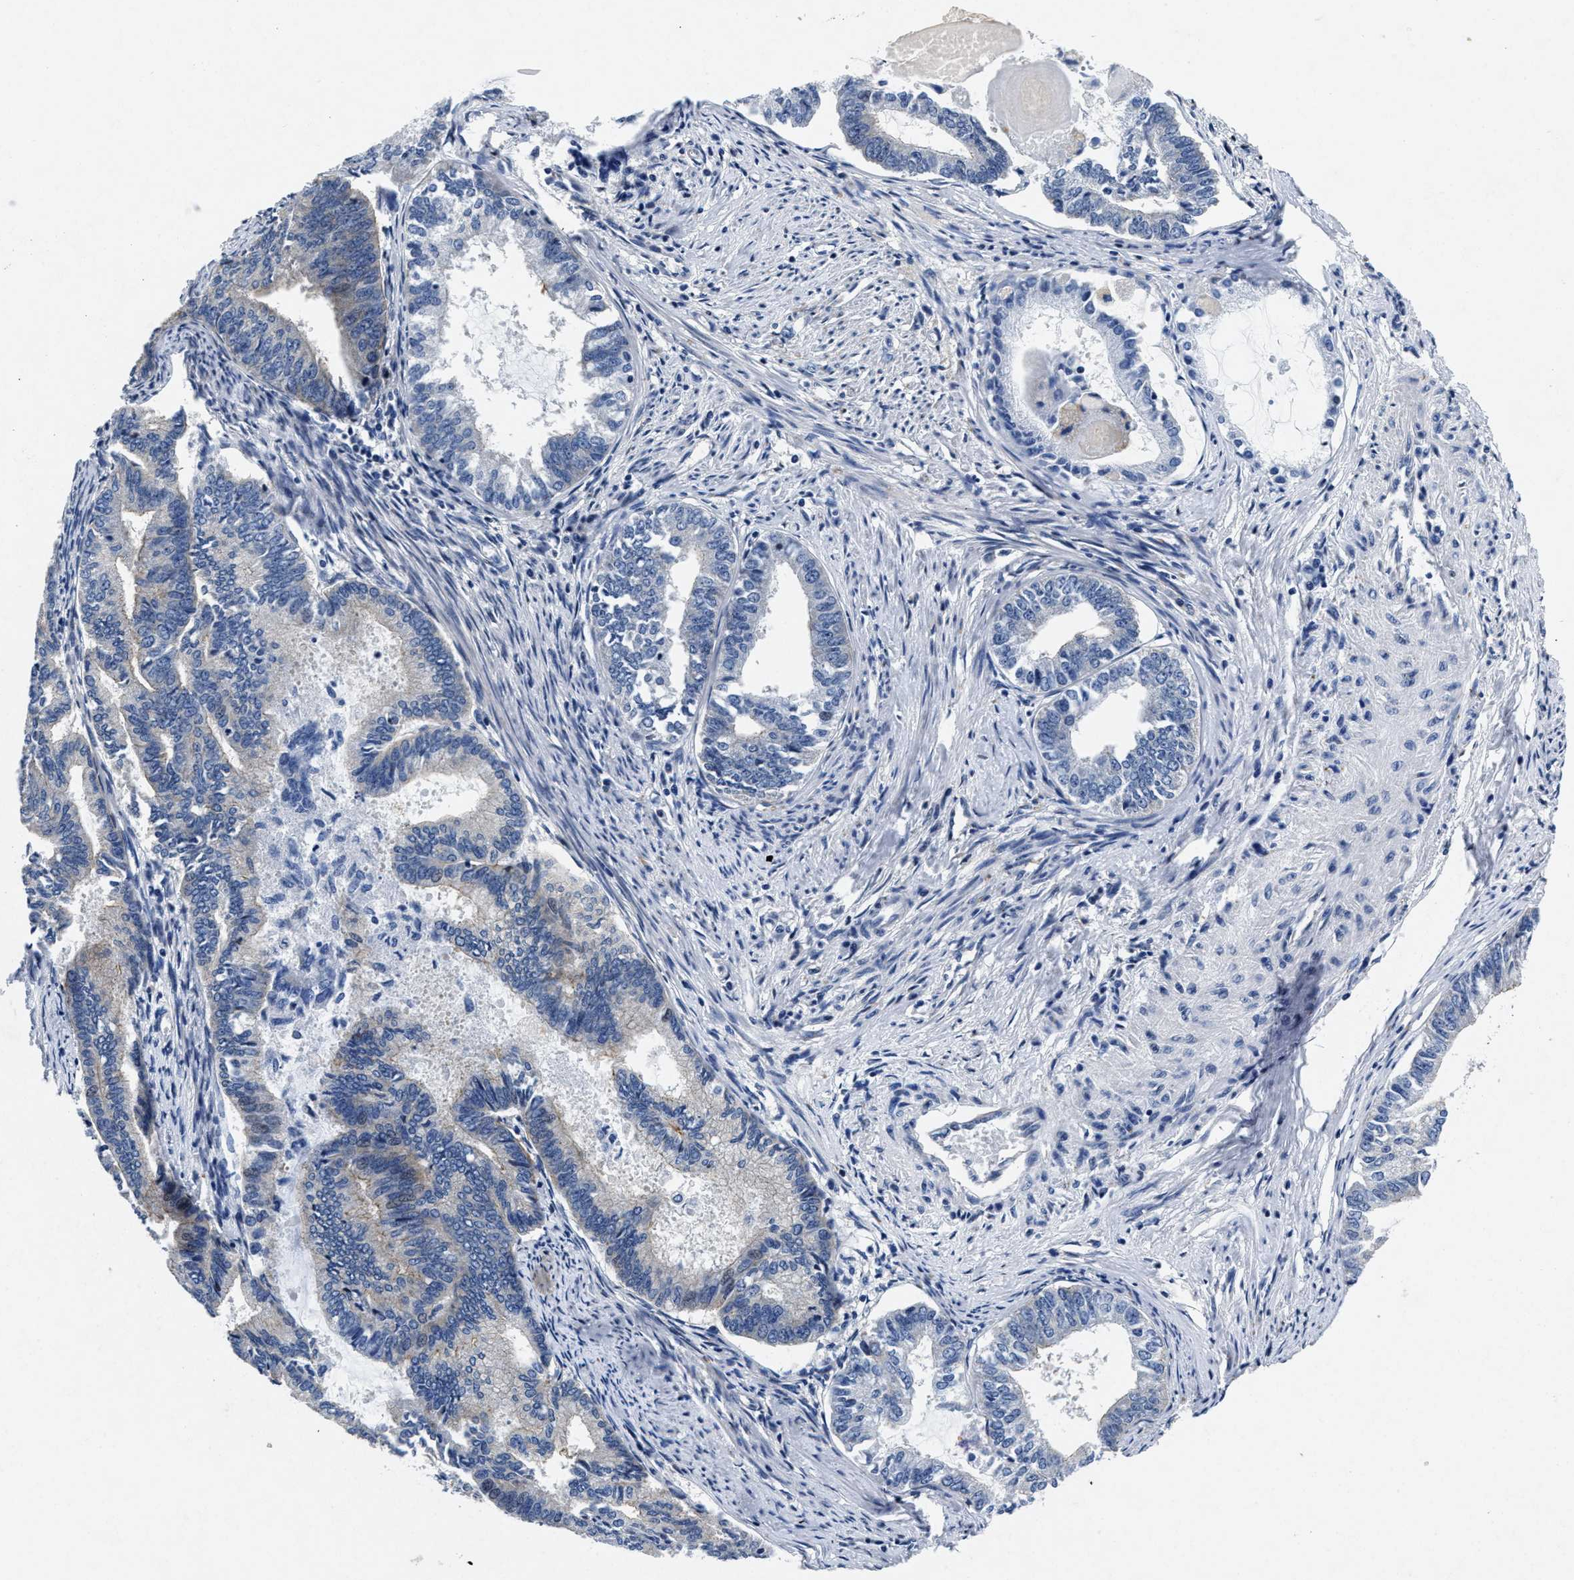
{"staining": {"intensity": "negative", "quantity": "none", "location": "none"}, "tissue": "endometrial cancer", "cell_type": "Tumor cells", "image_type": "cancer", "snomed": [{"axis": "morphology", "description": "Adenocarcinoma, NOS"}, {"axis": "topography", "description": "Endometrium"}], "caption": "IHC of human endometrial adenocarcinoma shows no expression in tumor cells.", "gene": "LAD1", "patient": {"sex": "female", "age": 86}}